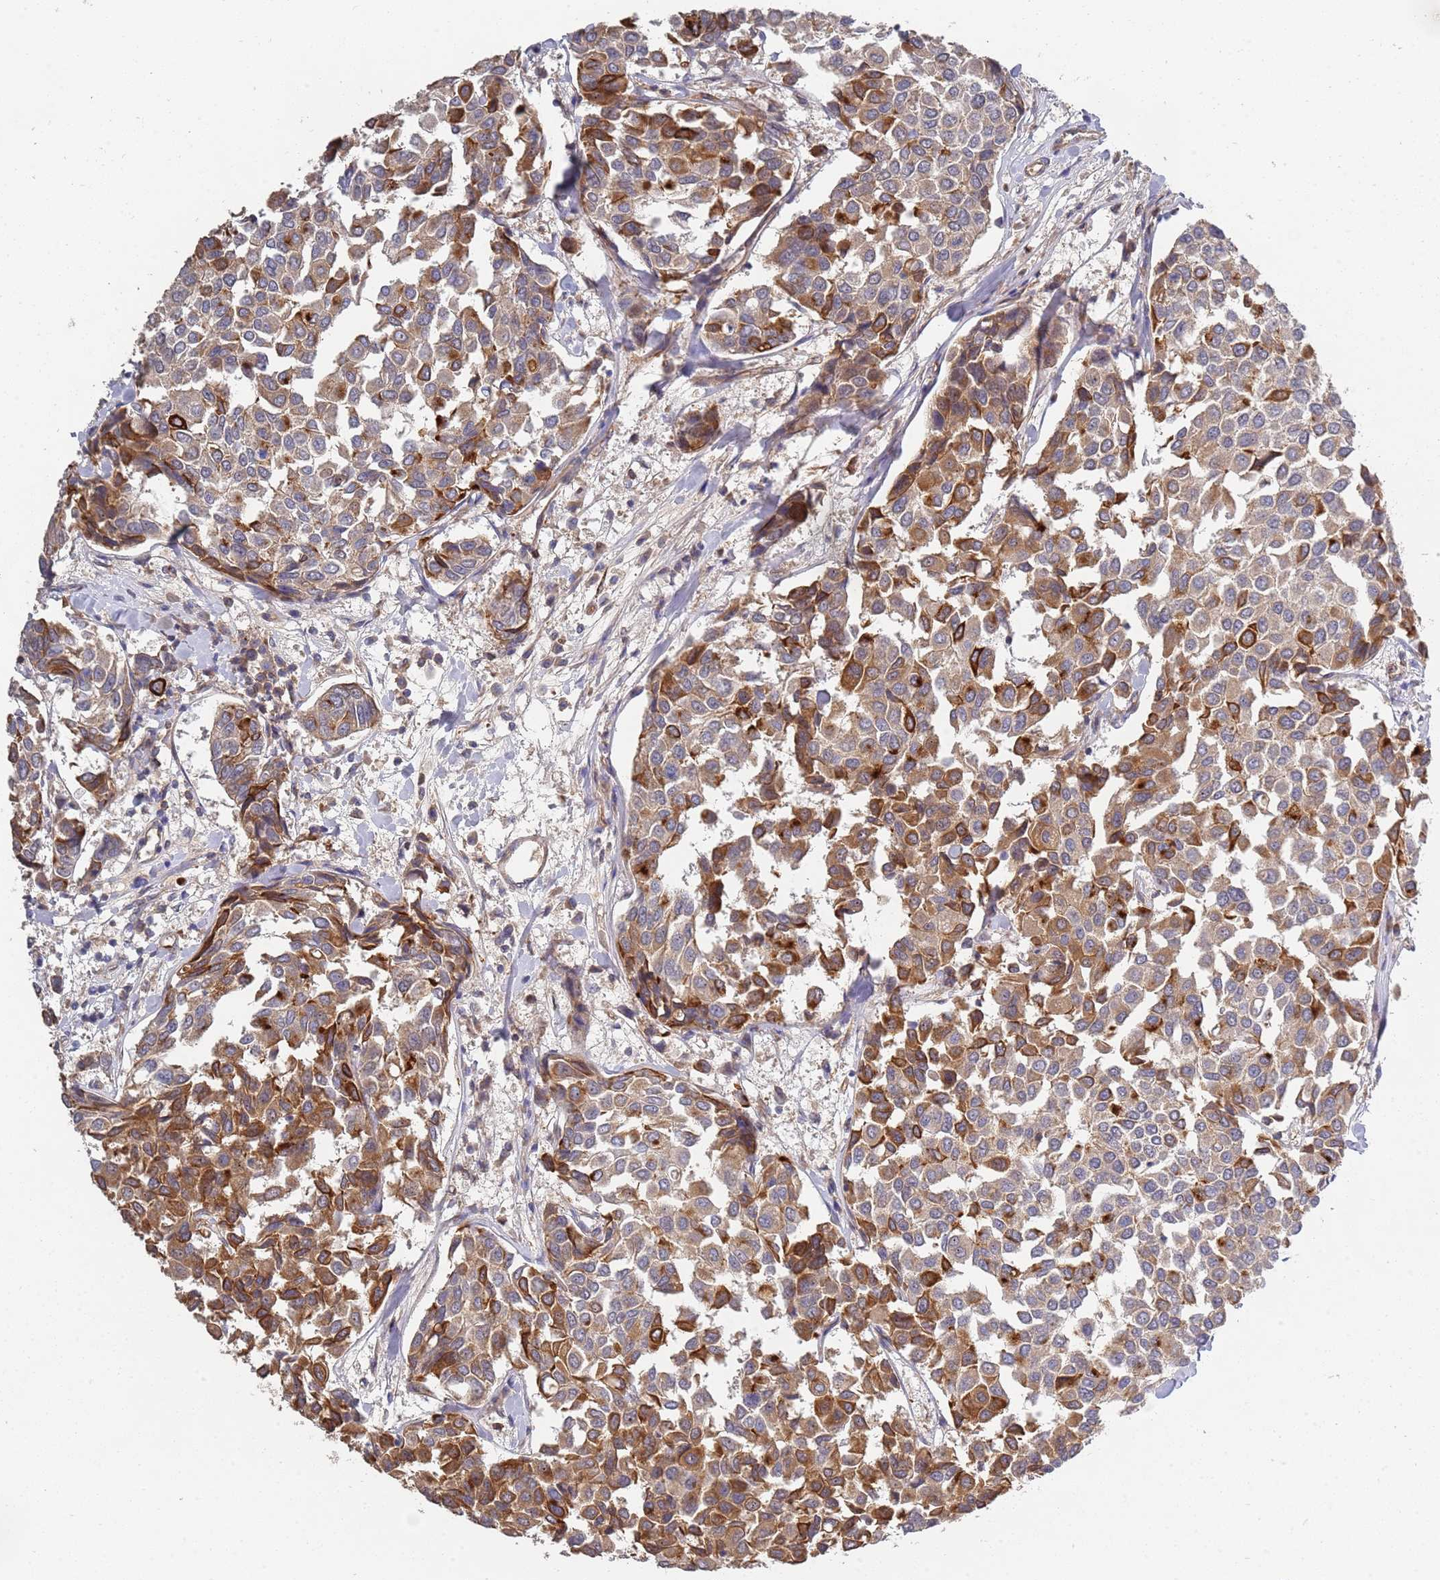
{"staining": {"intensity": "moderate", "quantity": ">75%", "location": "cytoplasmic/membranous"}, "tissue": "breast cancer", "cell_type": "Tumor cells", "image_type": "cancer", "snomed": [{"axis": "morphology", "description": "Duct carcinoma"}, {"axis": "topography", "description": "Breast"}], "caption": "High-power microscopy captured an immunohistochemistry (IHC) micrograph of breast cancer (intraductal carcinoma), revealing moderate cytoplasmic/membranous staining in about >75% of tumor cells. The protein of interest is shown in brown color, while the nuclei are stained blue.", "gene": "ABCB6", "patient": {"sex": "female", "age": 55}}